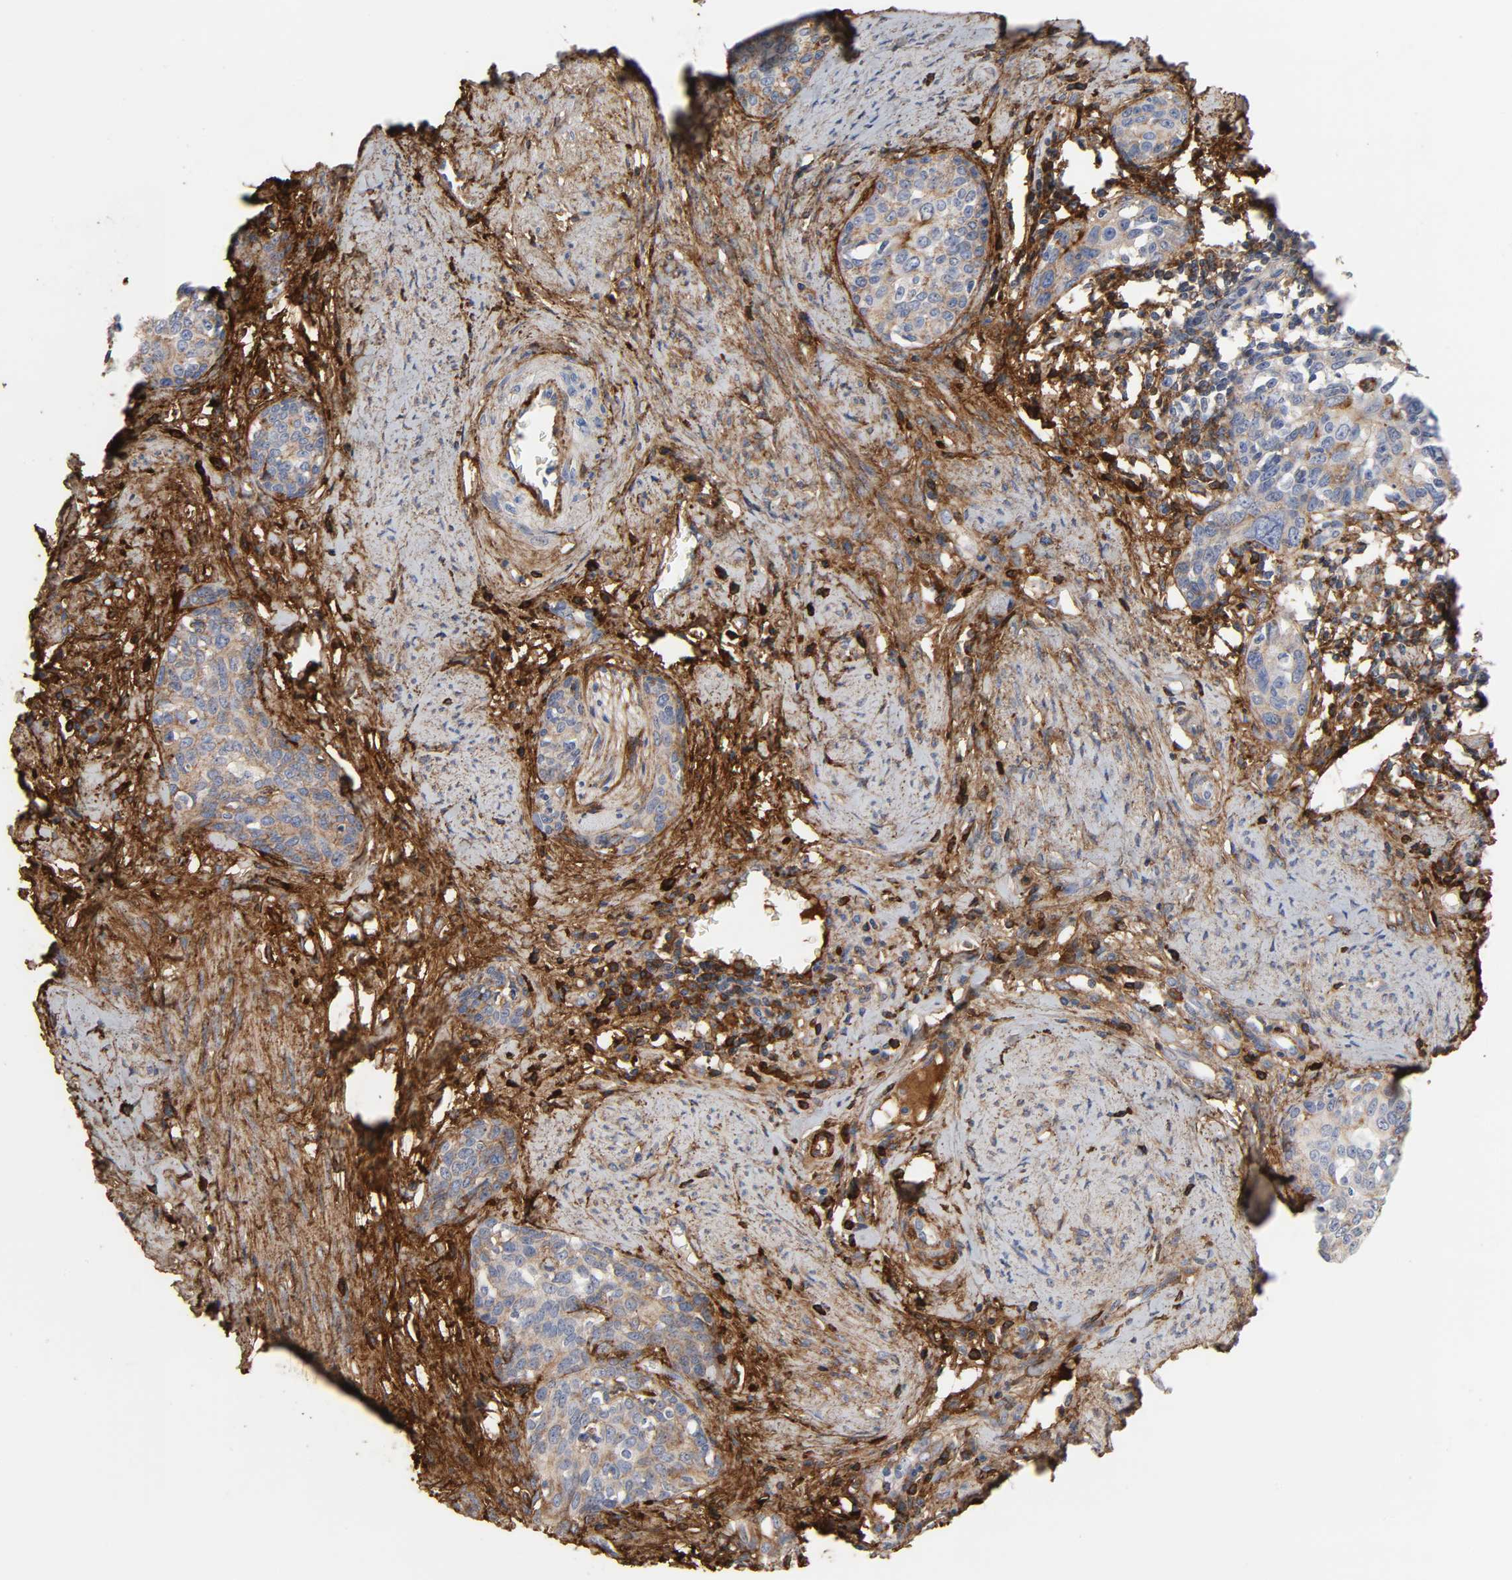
{"staining": {"intensity": "weak", "quantity": "<25%", "location": "cytoplasmic/membranous"}, "tissue": "cervical cancer", "cell_type": "Tumor cells", "image_type": "cancer", "snomed": [{"axis": "morphology", "description": "Squamous cell carcinoma, NOS"}, {"axis": "morphology", "description": "Adenocarcinoma, NOS"}, {"axis": "topography", "description": "Cervix"}], "caption": "Histopathology image shows no protein staining in tumor cells of cervical cancer tissue.", "gene": "FBLN1", "patient": {"sex": "female", "age": 52}}